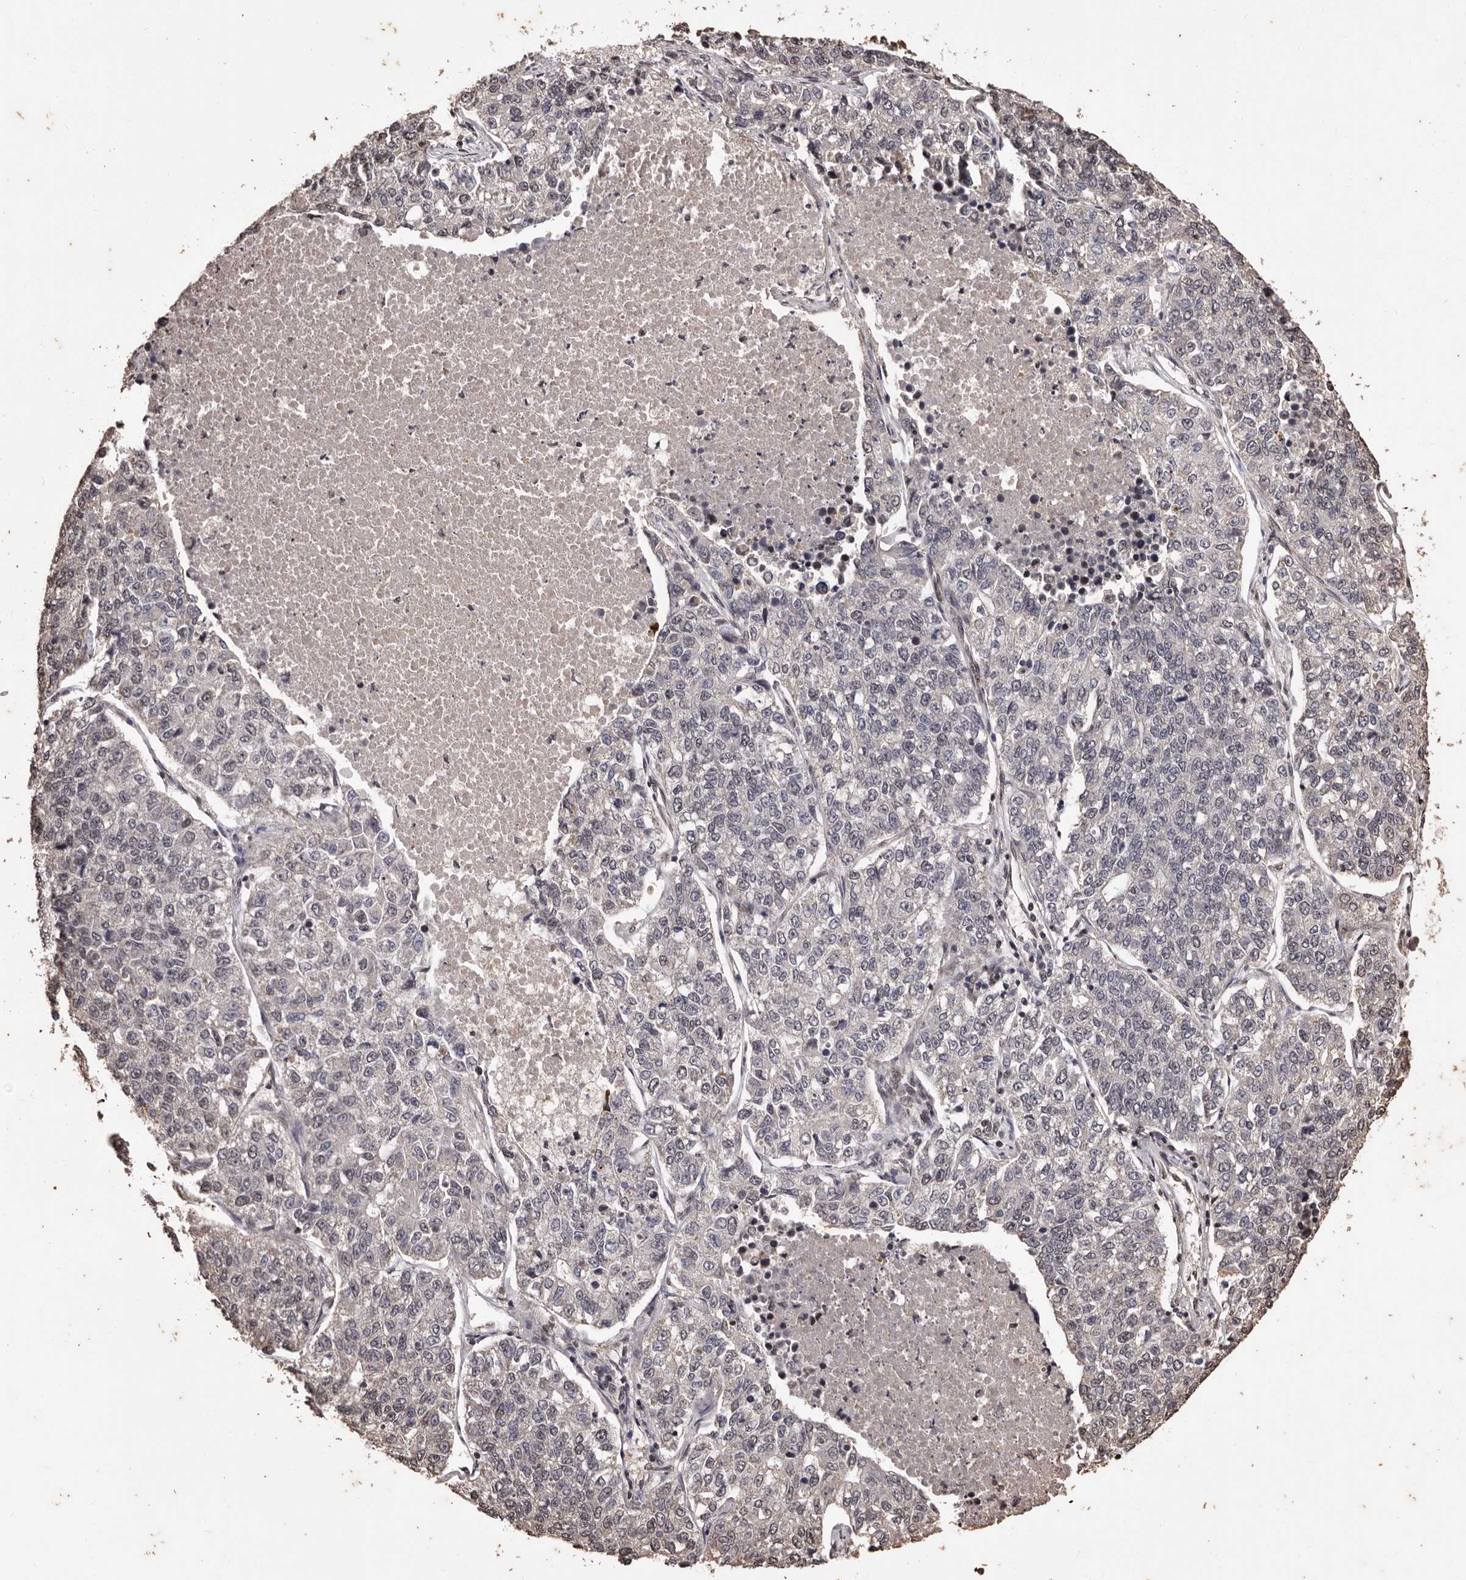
{"staining": {"intensity": "negative", "quantity": "none", "location": "none"}, "tissue": "lung cancer", "cell_type": "Tumor cells", "image_type": "cancer", "snomed": [{"axis": "morphology", "description": "Adenocarcinoma, NOS"}, {"axis": "topography", "description": "Lung"}], "caption": "Tumor cells are negative for protein expression in human adenocarcinoma (lung).", "gene": "NAV1", "patient": {"sex": "male", "age": 49}}